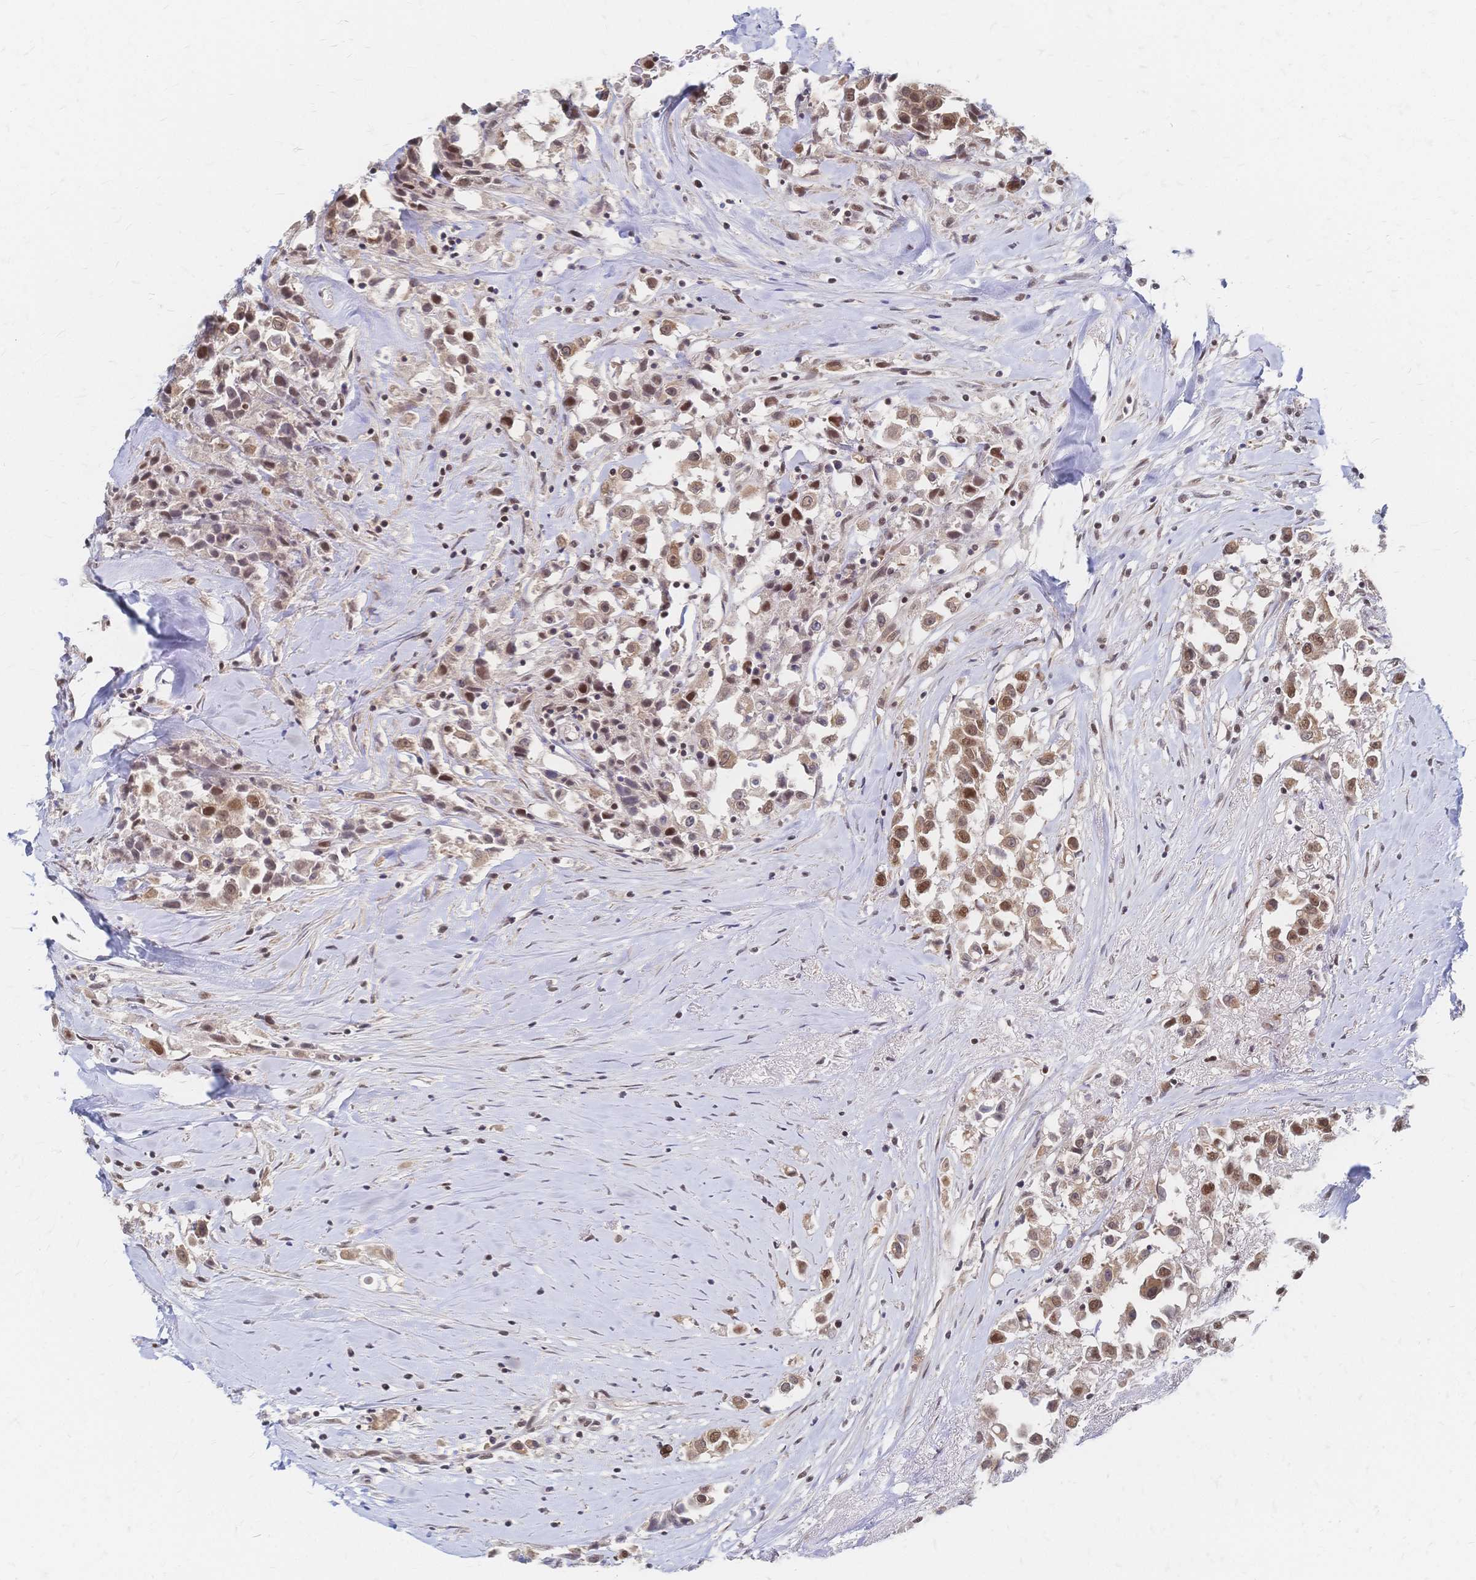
{"staining": {"intensity": "moderate", "quantity": ">75%", "location": "nuclear"}, "tissue": "breast cancer", "cell_type": "Tumor cells", "image_type": "cancer", "snomed": [{"axis": "morphology", "description": "Duct carcinoma"}, {"axis": "topography", "description": "Breast"}], "caption": "Protein analysis of breast cancer (intraductal carcinoma) tissue reveals moderate nuclear expression in approximately >75% of tumor cells.", "gene": "NELFA", "patient": {"sex": "female", "age": 61}}